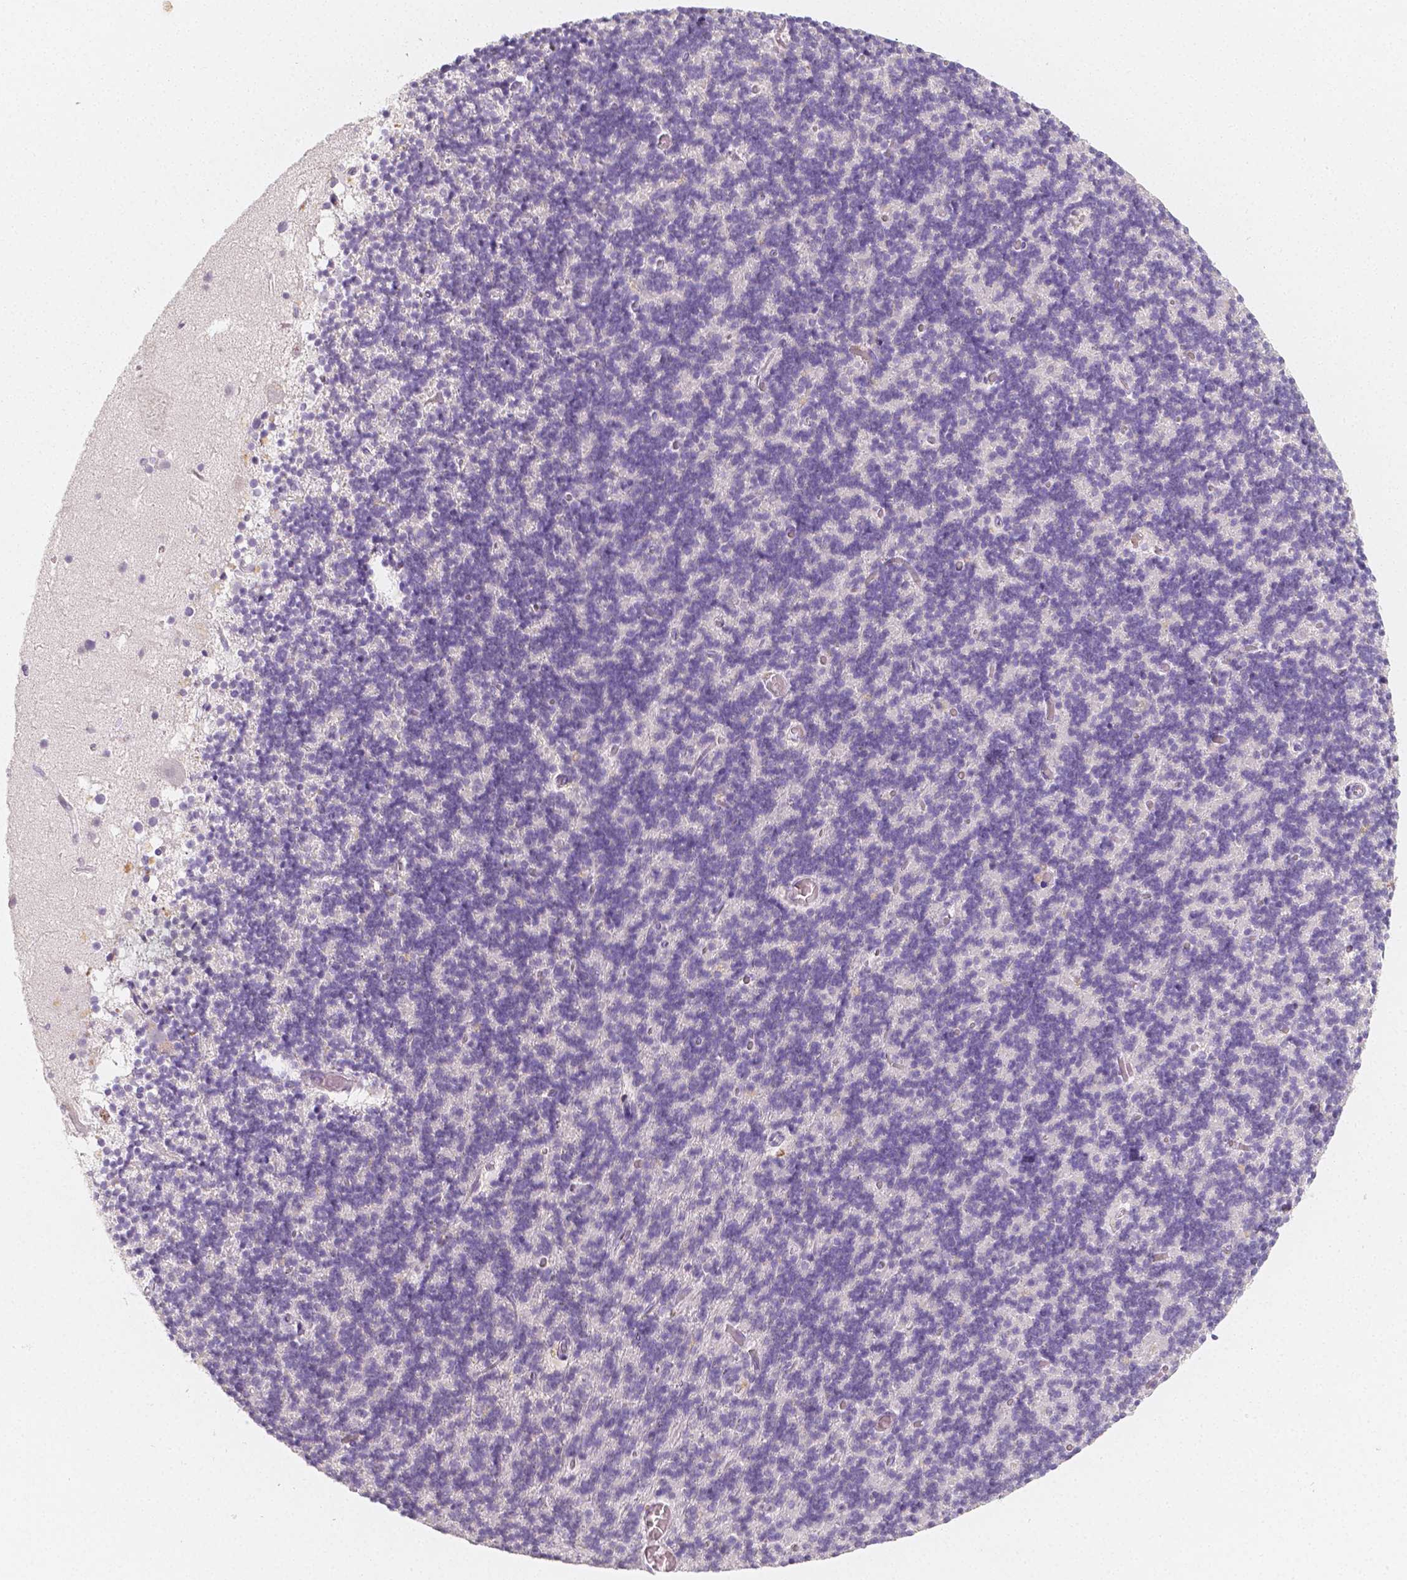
{"staining": {"intensity": "negative", "quantity": "none", "location": "none"}, "tissue": "cerebellum", "cell_type": "Cells in granular layer", "image_type": "normal", "snomed": [{"axis": "morphology", "description": "Normal tissue, NOS"}, {"axis": "topography", "description": "Cerebellum"}], "caption": "Immunohistochemical staining of benign cerebellum exhibits no significant staining in cells in granular layer. (DAB (3,3'-diaminobenzidine) immunohistochemistry (IHC) with hematoxylin counter stain).", "gene": "HNF1B", "patient": {"sex": "male", "age": 70}}